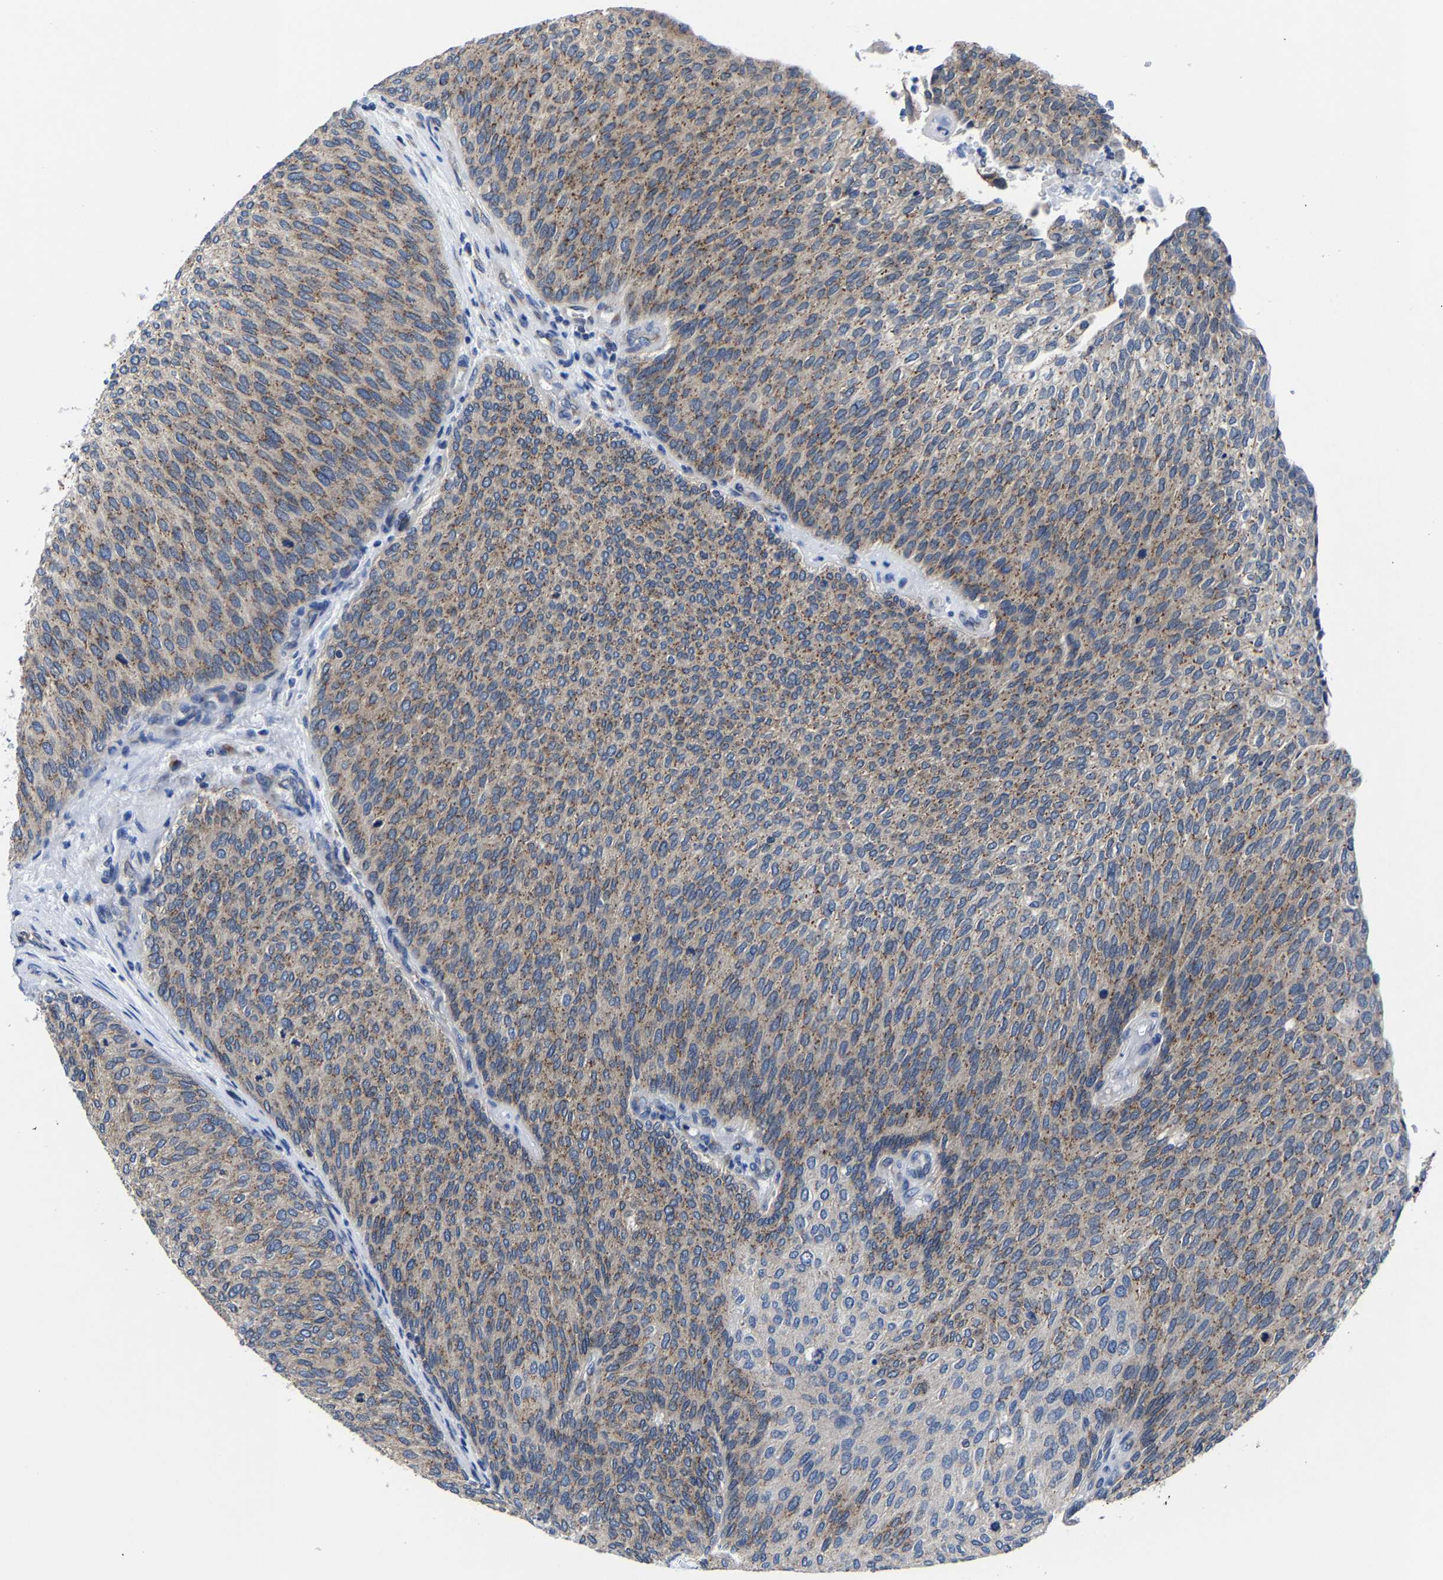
{"staining": {"intensity": "moderate", "quantity": ">75%", "location": "cytoplasmic/membranous"}, "tissue": "urothelial cancer", "cell_type": "Tumor cells", "image_type": "cancer", "snomed": [{"axis": "morphology", "description": "Urothelial carcinoma, Low grade"}, {"axis": "topography", "description": "Urinary bladder"}], "caption": "Low-grade urothelial carcinoma was stained to show a protein in brown. There is medium levels of moderate cytoplasmic/membranous positivity in approximately >75% of tumor cells. The staining is performed using DAB (3,3'-diaminobenzidine) brown chromogen to label protein expression. The nuclei are counter-stained blue using hematoxylin.", "gene": "EBAG9", "patient": {"sex": "female", "age": 79}}